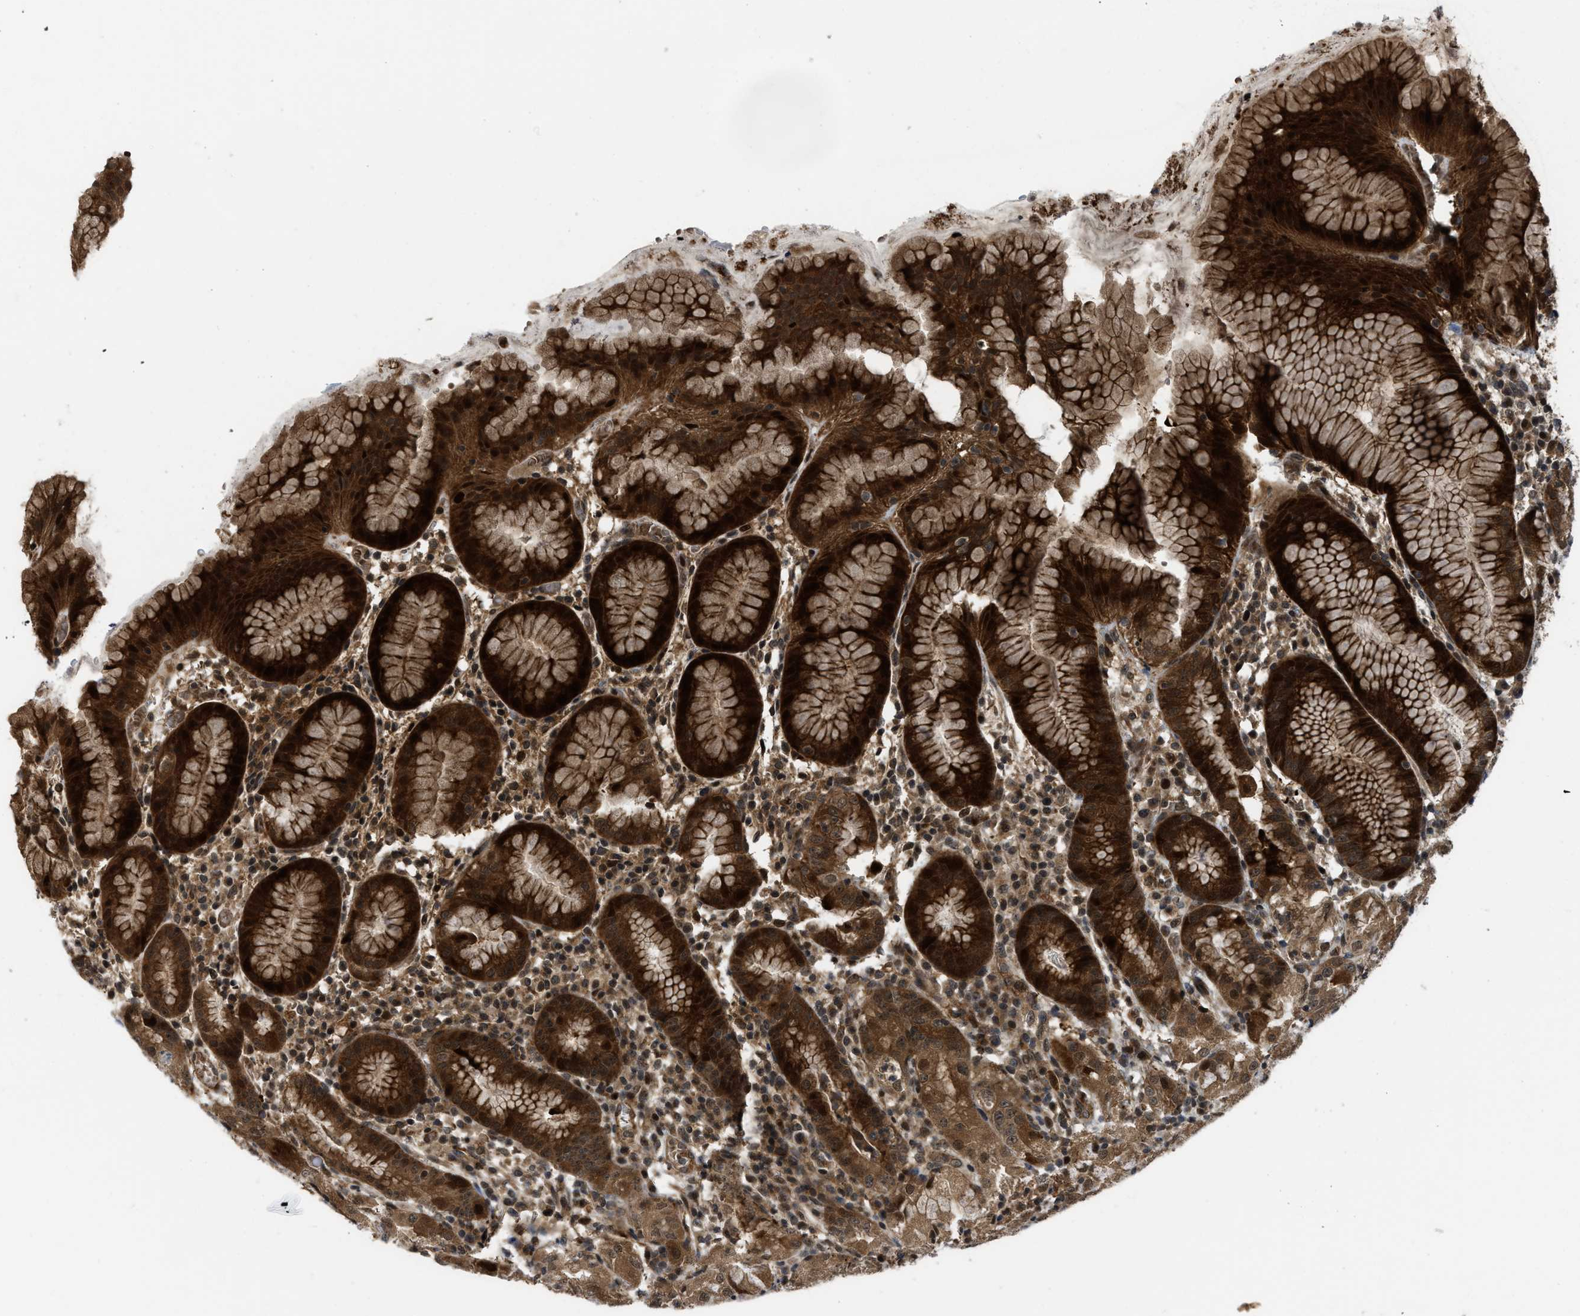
{"staining": {"intensity": "strong", "quantity": ">75%", "location": "cytoplasmic/membranous,nuclear"}, "tissue": "stomach", "cell_type": "Glandular cells", "image_type": "normal", "snomed": [{"axis": "morphology", "description": "Normal tissue, NOS"}, {"axis": "topography", "description": "Stomach"}, {"axis": "topography", "description": "Stomach, lower"}], "caption": "Immunohistochemical staining of normal human stomach exhibits strong cytoplasmic/membranous,nuclear protein expression in about >75% of glandular cells. (DAB (3,3'-diaminobenzidine) IHC with brightfield microscopy, high magnification).", "gene": "DNAJC28", "patient": {"sex": "female", "age": 75}}